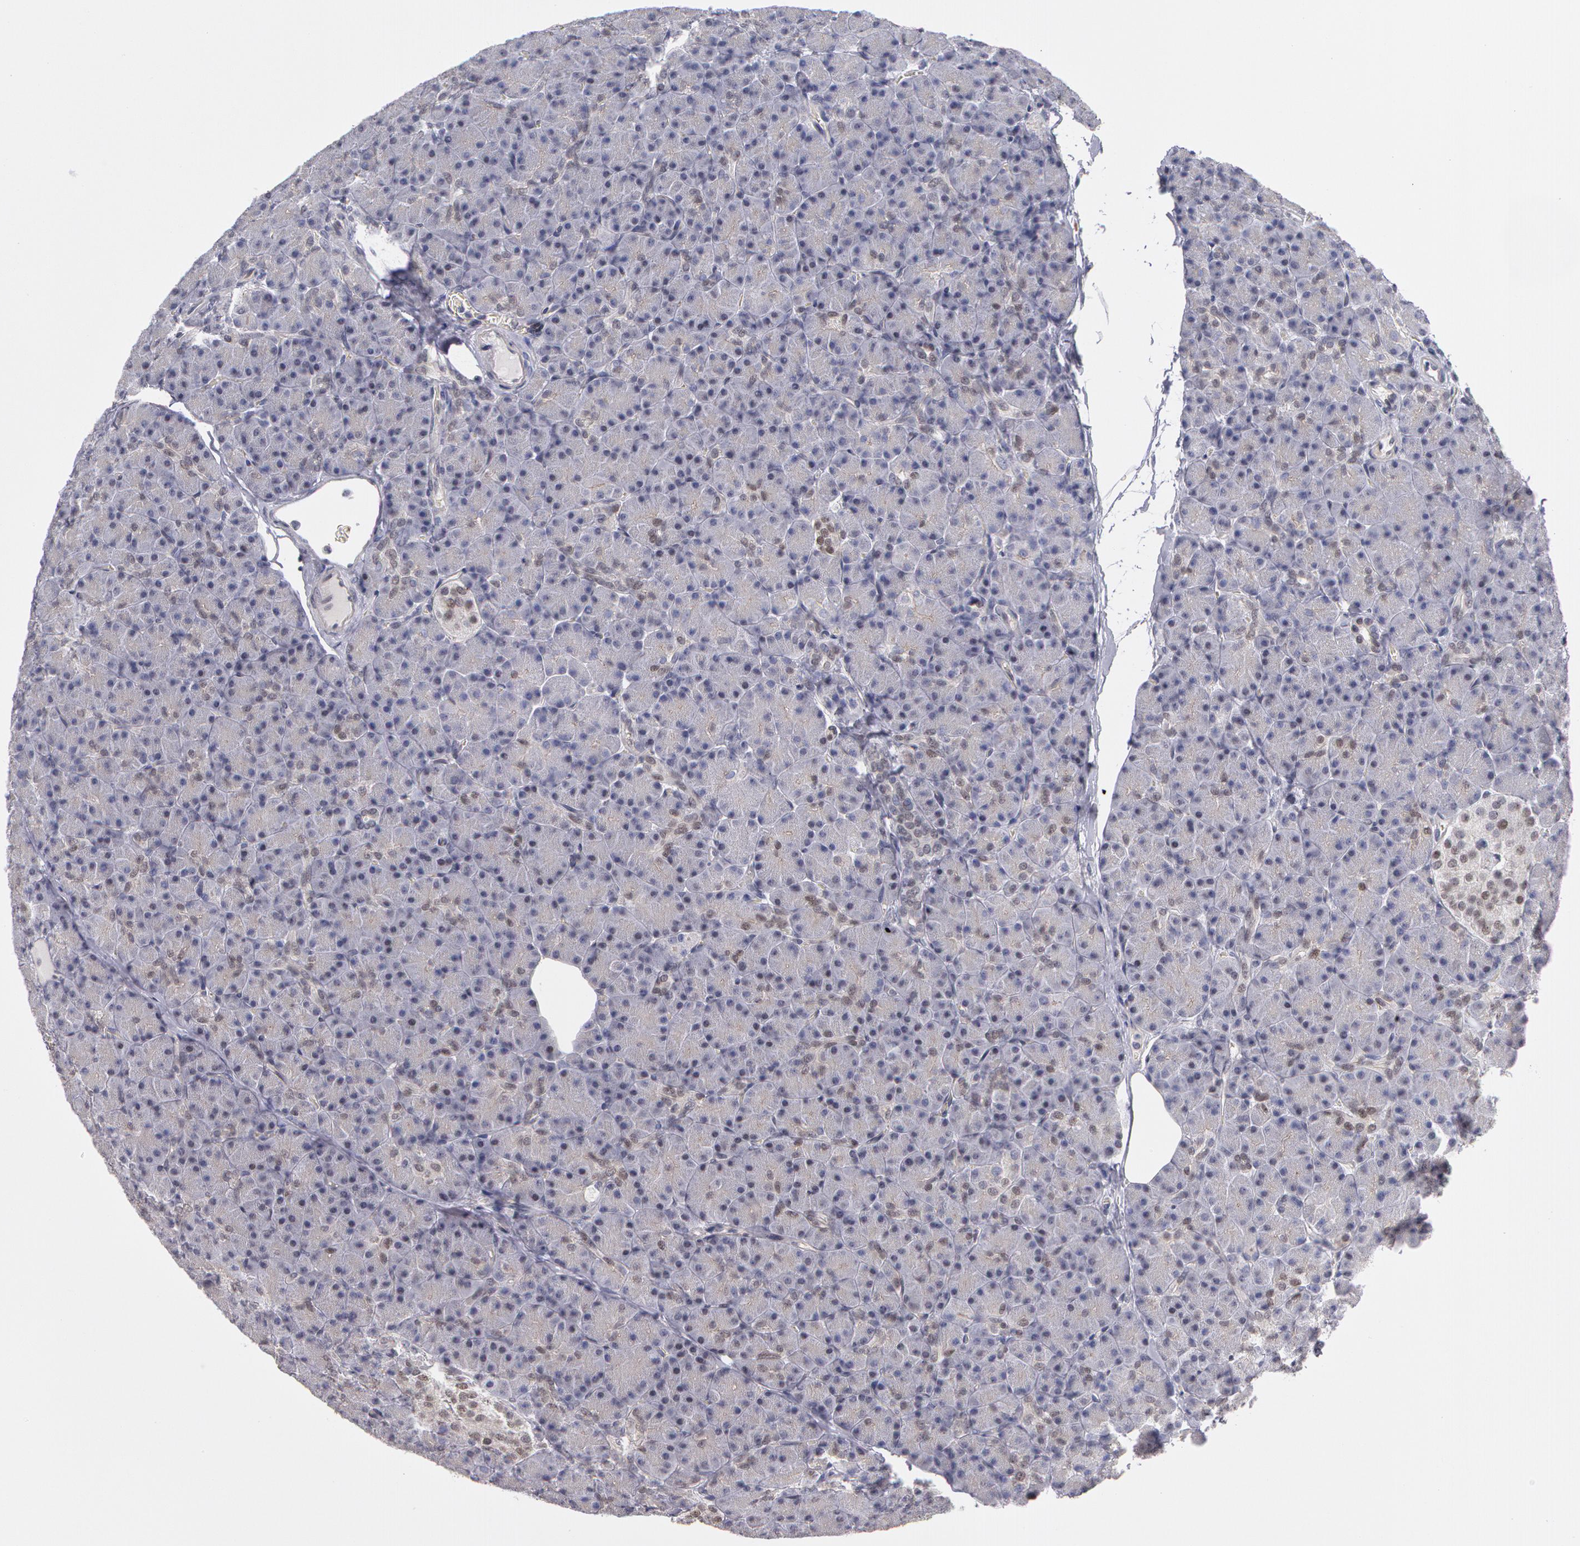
{"staining": {"intensity": "negative", "quantity": "none", "location": "none"}, "tissue": "pancreas", "cell_type": "Exocrine glandular cells", "image_type": "normal", "snomed": [{"axis": "morphology", "description": "Normal tissue, NOS"}, {"axis": "topography", "description": "Pancreas"}], "caption": "The image reveals no significant staining in exocrine glandular cells of pancreas.", "gene": "PRICKLE1", "patient": {"sex": "female", "age": 43}}